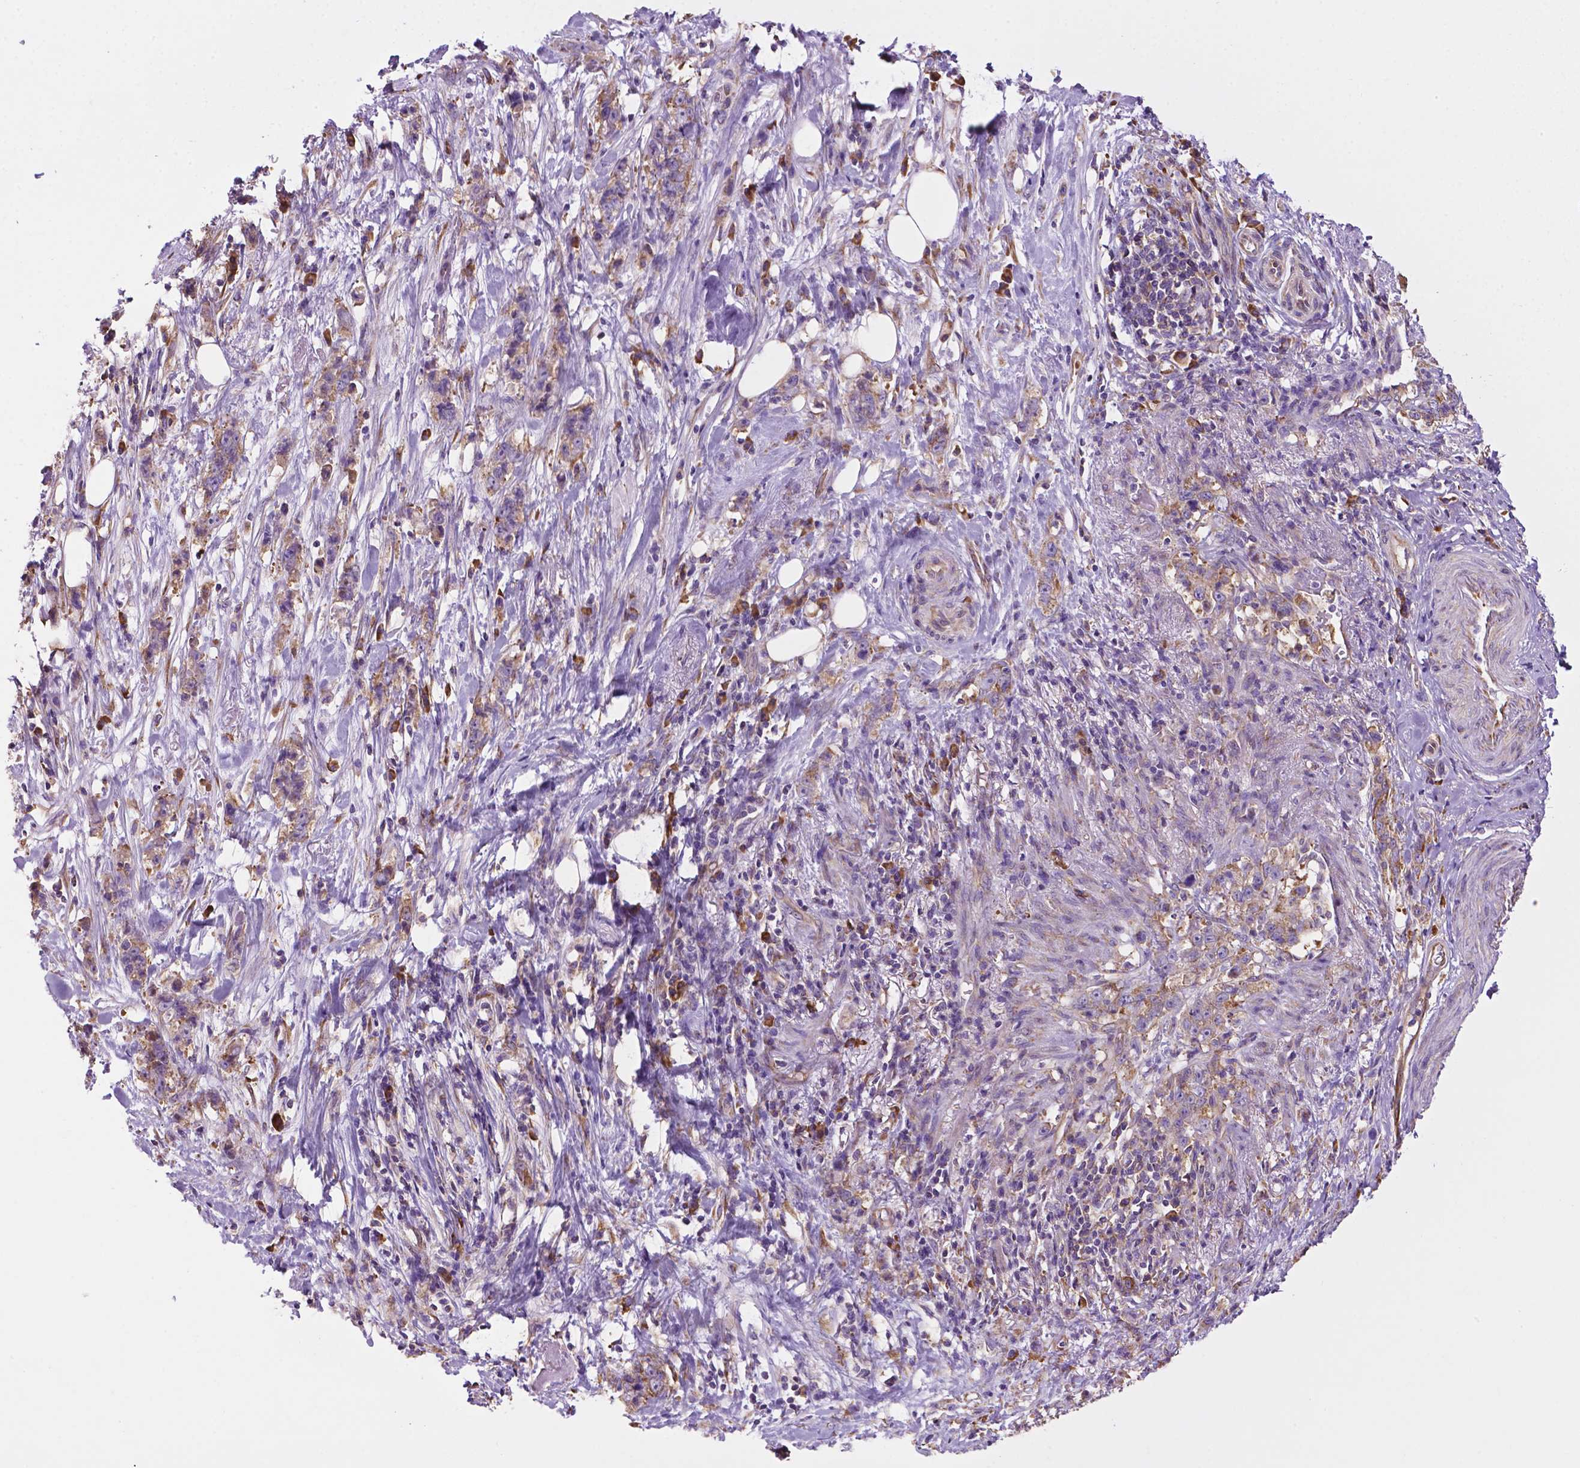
{"staining": {"intensity": "weak", "quantity": ">75%", "location": "cytoplasmic/membranous"}, "tissue": "stomach cancer", "cell_type": "Tumor cells", "image_type": "cancer", "snomed": [{"axis": "morphology", "description": "Adenocarcinoma, NOS"}, {"axis": "topography", "description": "Stomach, lower"}], "caption": "Weak cytoplasmic/membranous expression for a protein is seen in about >75% of tumor cells of stomach cancer using IHC.", "gene": "RPL29", "patient": {"sex": "male", "age": 88}}